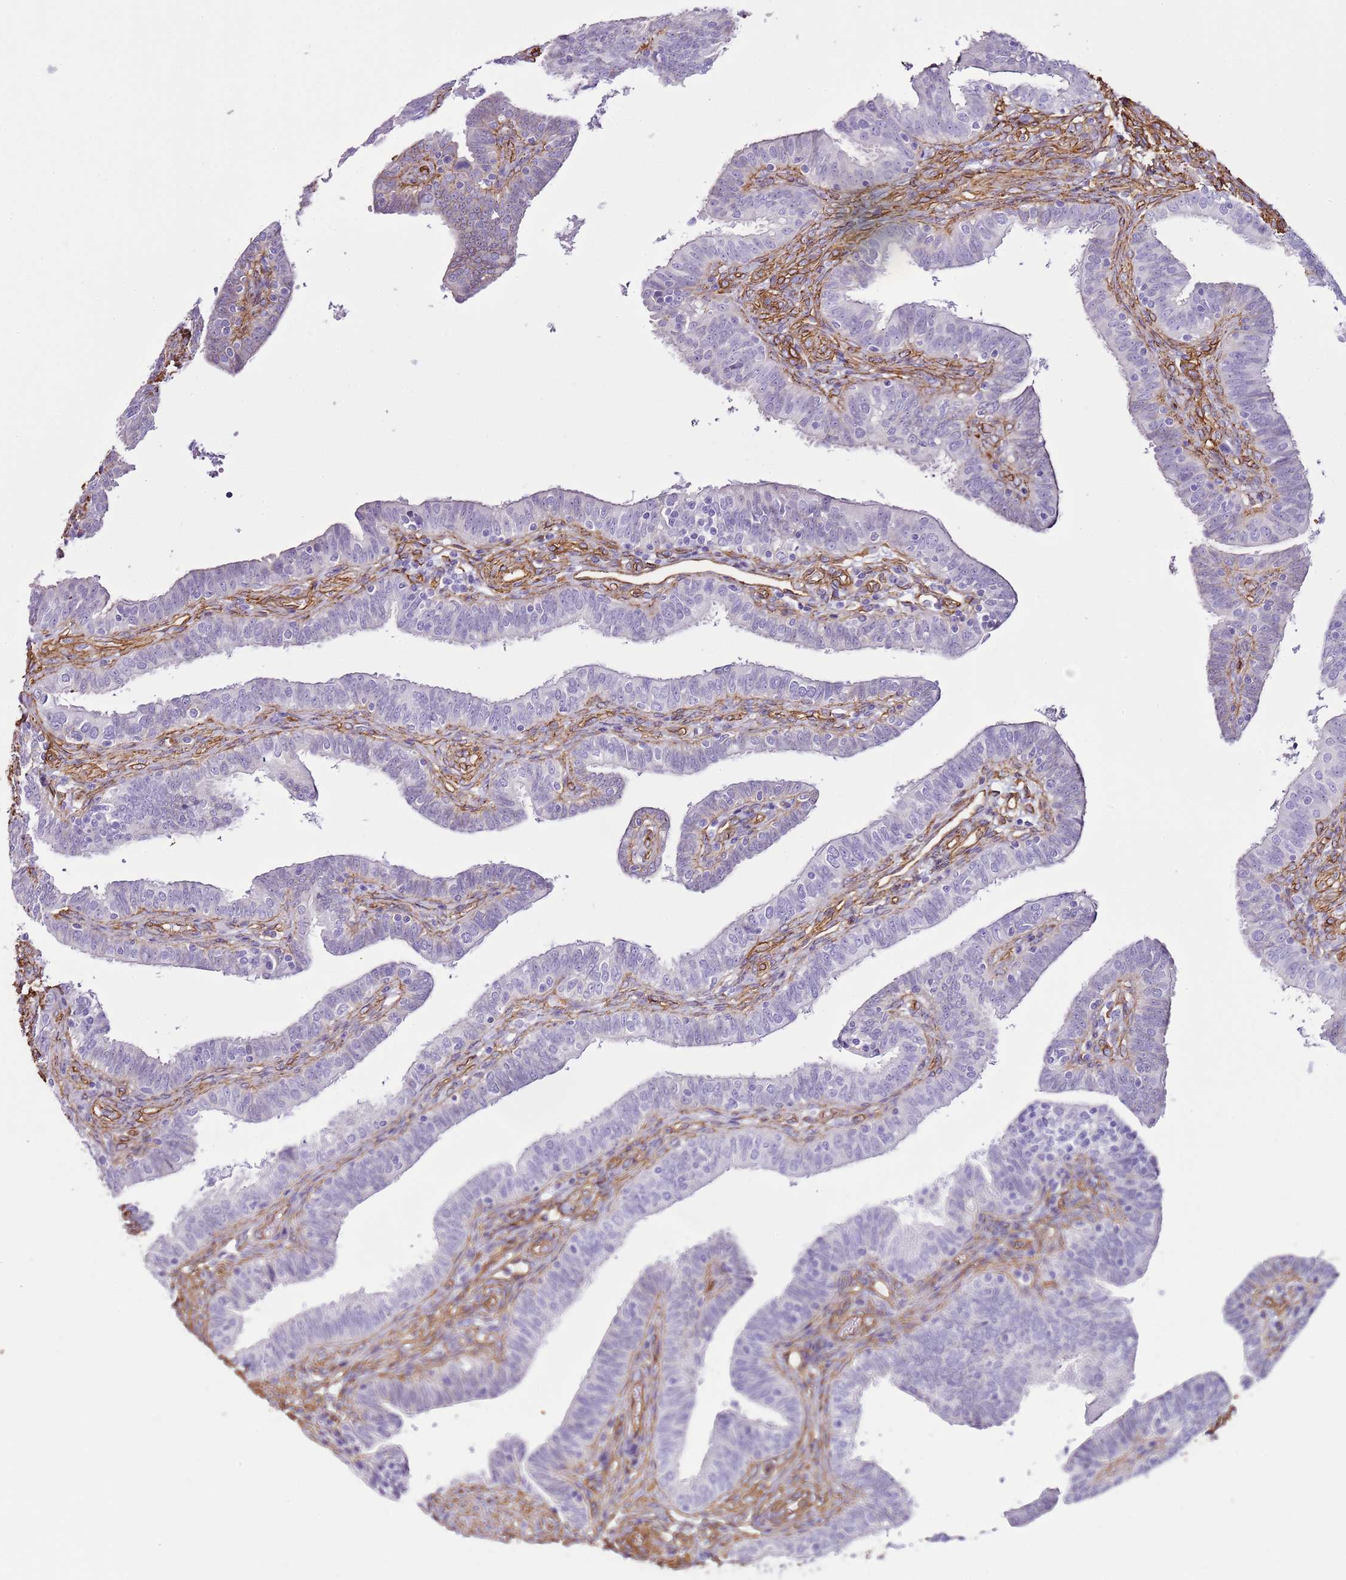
{"staining": {"intensity": "negative", "quantity": "none", "location": "none"}, "tissue": "fallopian tube", "cell_type": "Glandular cells", "image_type": "normal", "snomed": [{"axis": "morphology", "description": "Normal tissue, NOS"}, {"axis": "topography", "description": "Fallopian tube"}], "caption": "IHC histopathology image of unremarkable human fallopian tube stained for a protein (brown), which displays no staining in glandular cells.", "gene": "CTDSPL", "patient": {"sex": "female", "age": 39}}